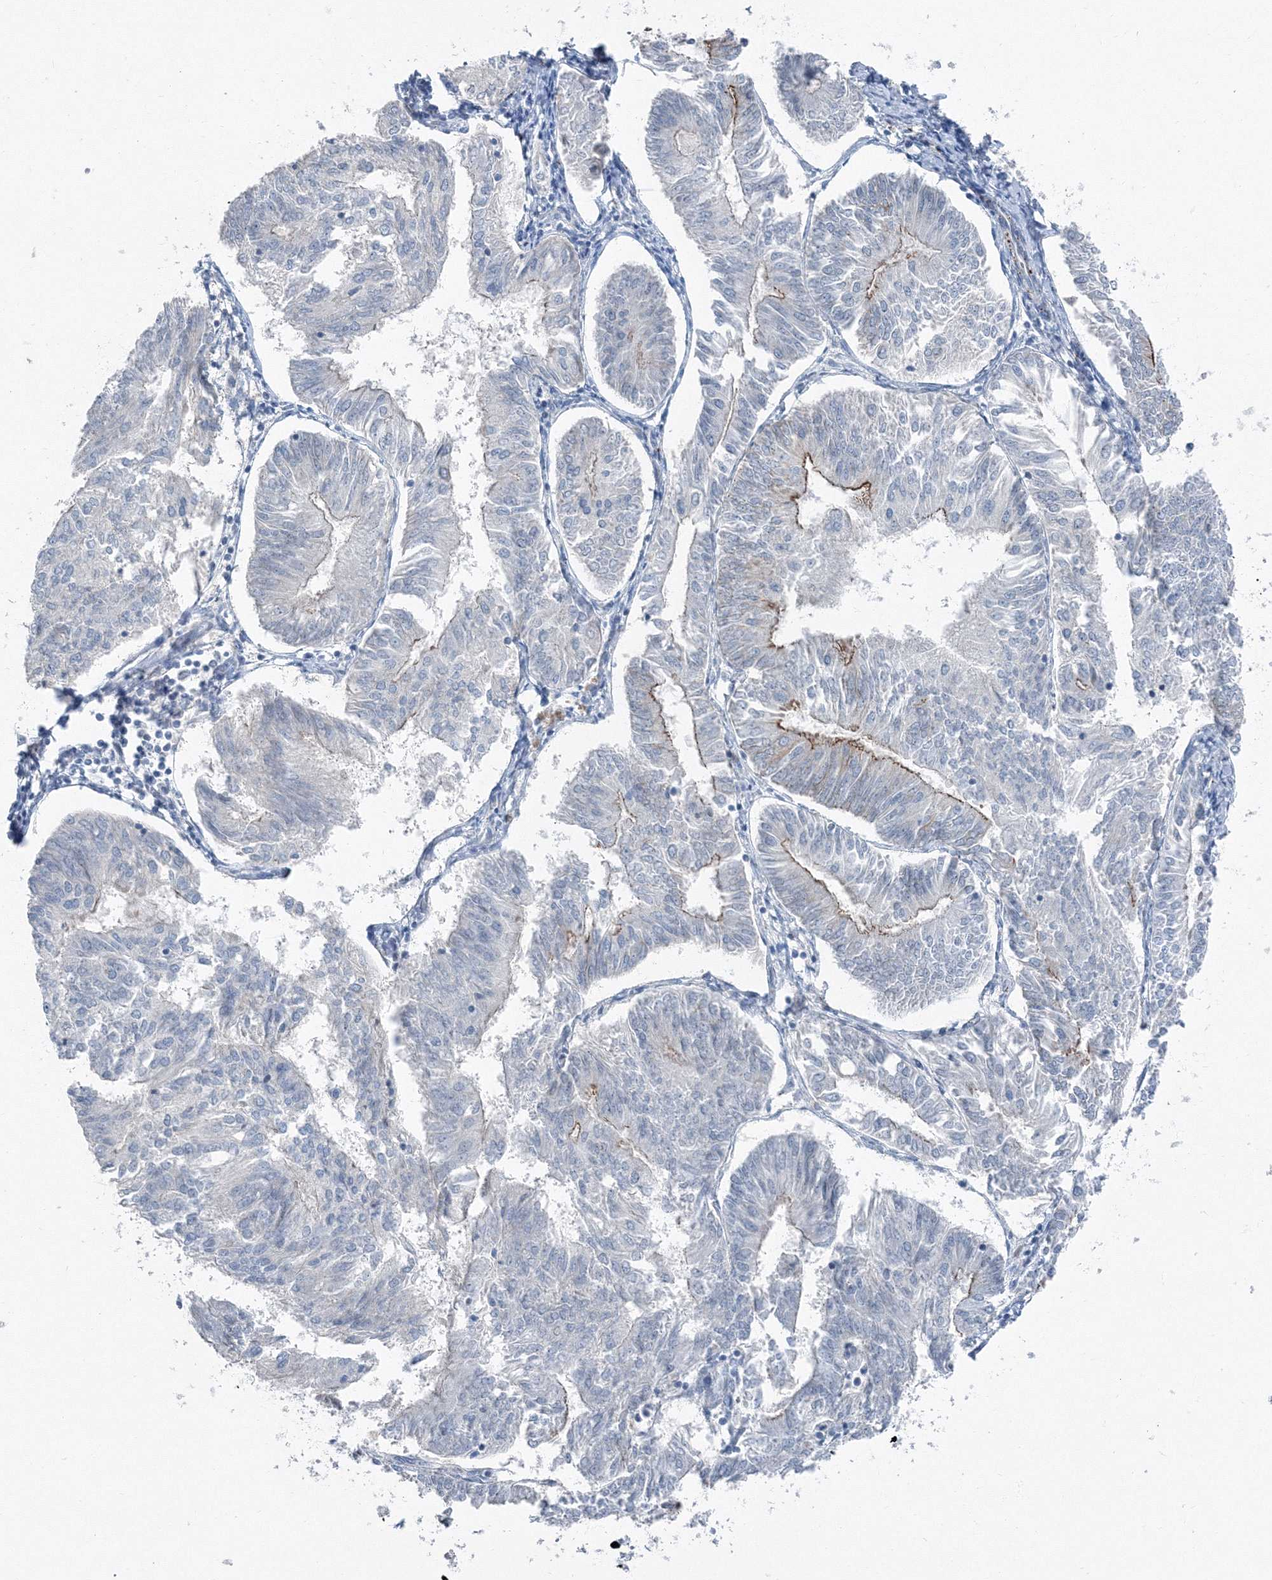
{"staining": {"intensity": "moderate", "quantity": "<25%", "location": "cytoplasmic/membranous"}, "tissue": "endometrial cancer", "cell_type": "Tumor cells", "image_type": "cancer", "snomed": [{"axis": "morphology", "description": "Adenocarcinoma, NOS"}, {"axis": "topography", "description": "Endometrium"}], "caption": "Endometrial cancer (adenocarcinoma) stained with DAB (3,3'-diaminobenzidine) IHC displays low levels of moderate cytoplasmic/membranous positivity in about <25% of tumor cells.", "gene": "AASDH", "patient": {"sex": "female", "age": 58}}